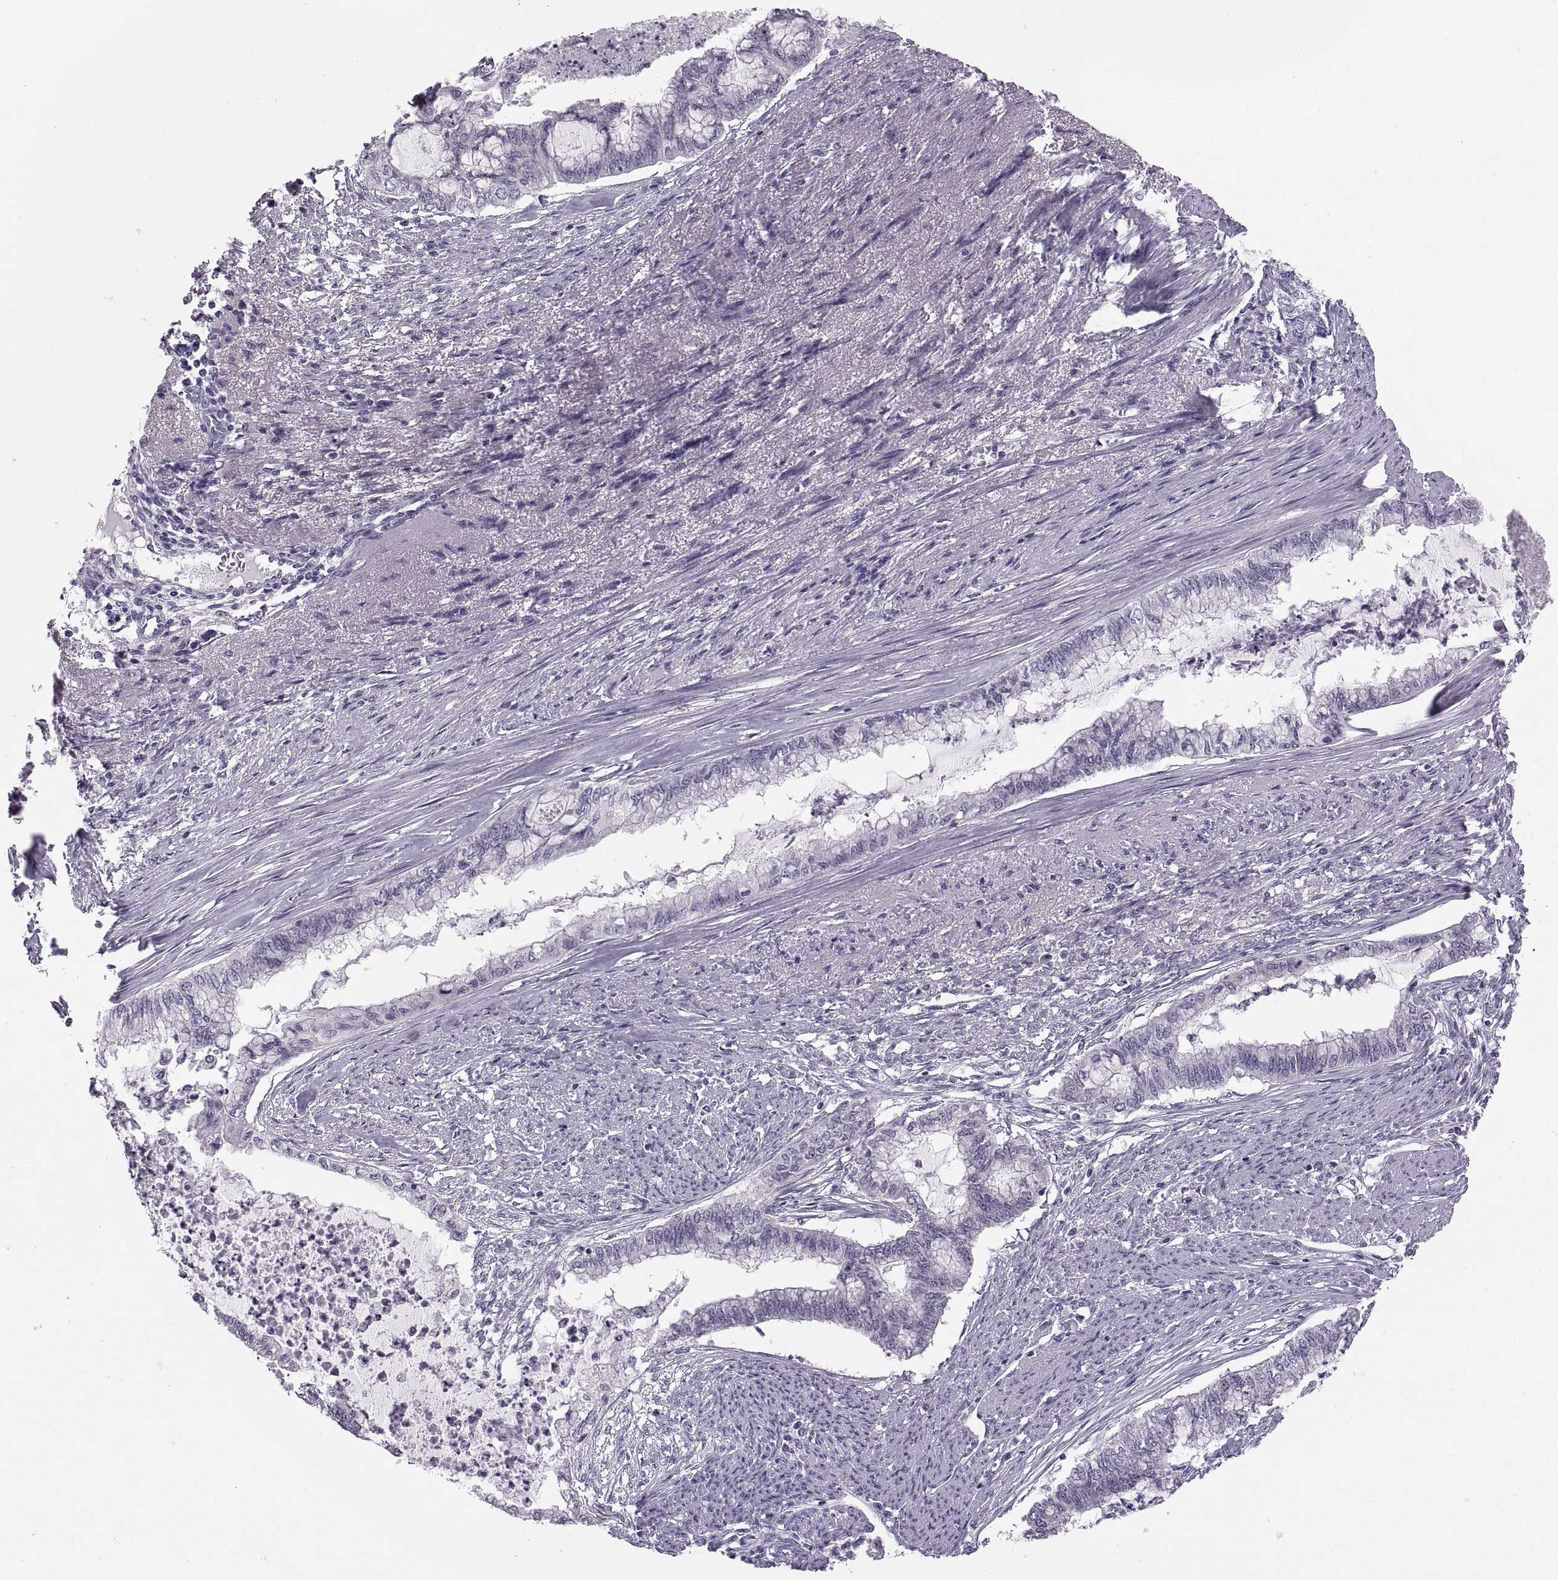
{"staining": {"intensity": "negative", "quantity": "none", "location": "none"}, "tissue": "endometrial cancer", "cell_type": "Tumor cells", "image_type": "cancer", "snomed": [{"axis": "morphology", "description": "Adenocarcinoma, NOS"}, {"axis": "topography", "description": "Endometrium"}], "caption": "Micrograph shows no significant protein positivity in tumor cells of endometrial cancer.", "gene": "ADH6", "patient": {"sex": "female", "age": 79}}